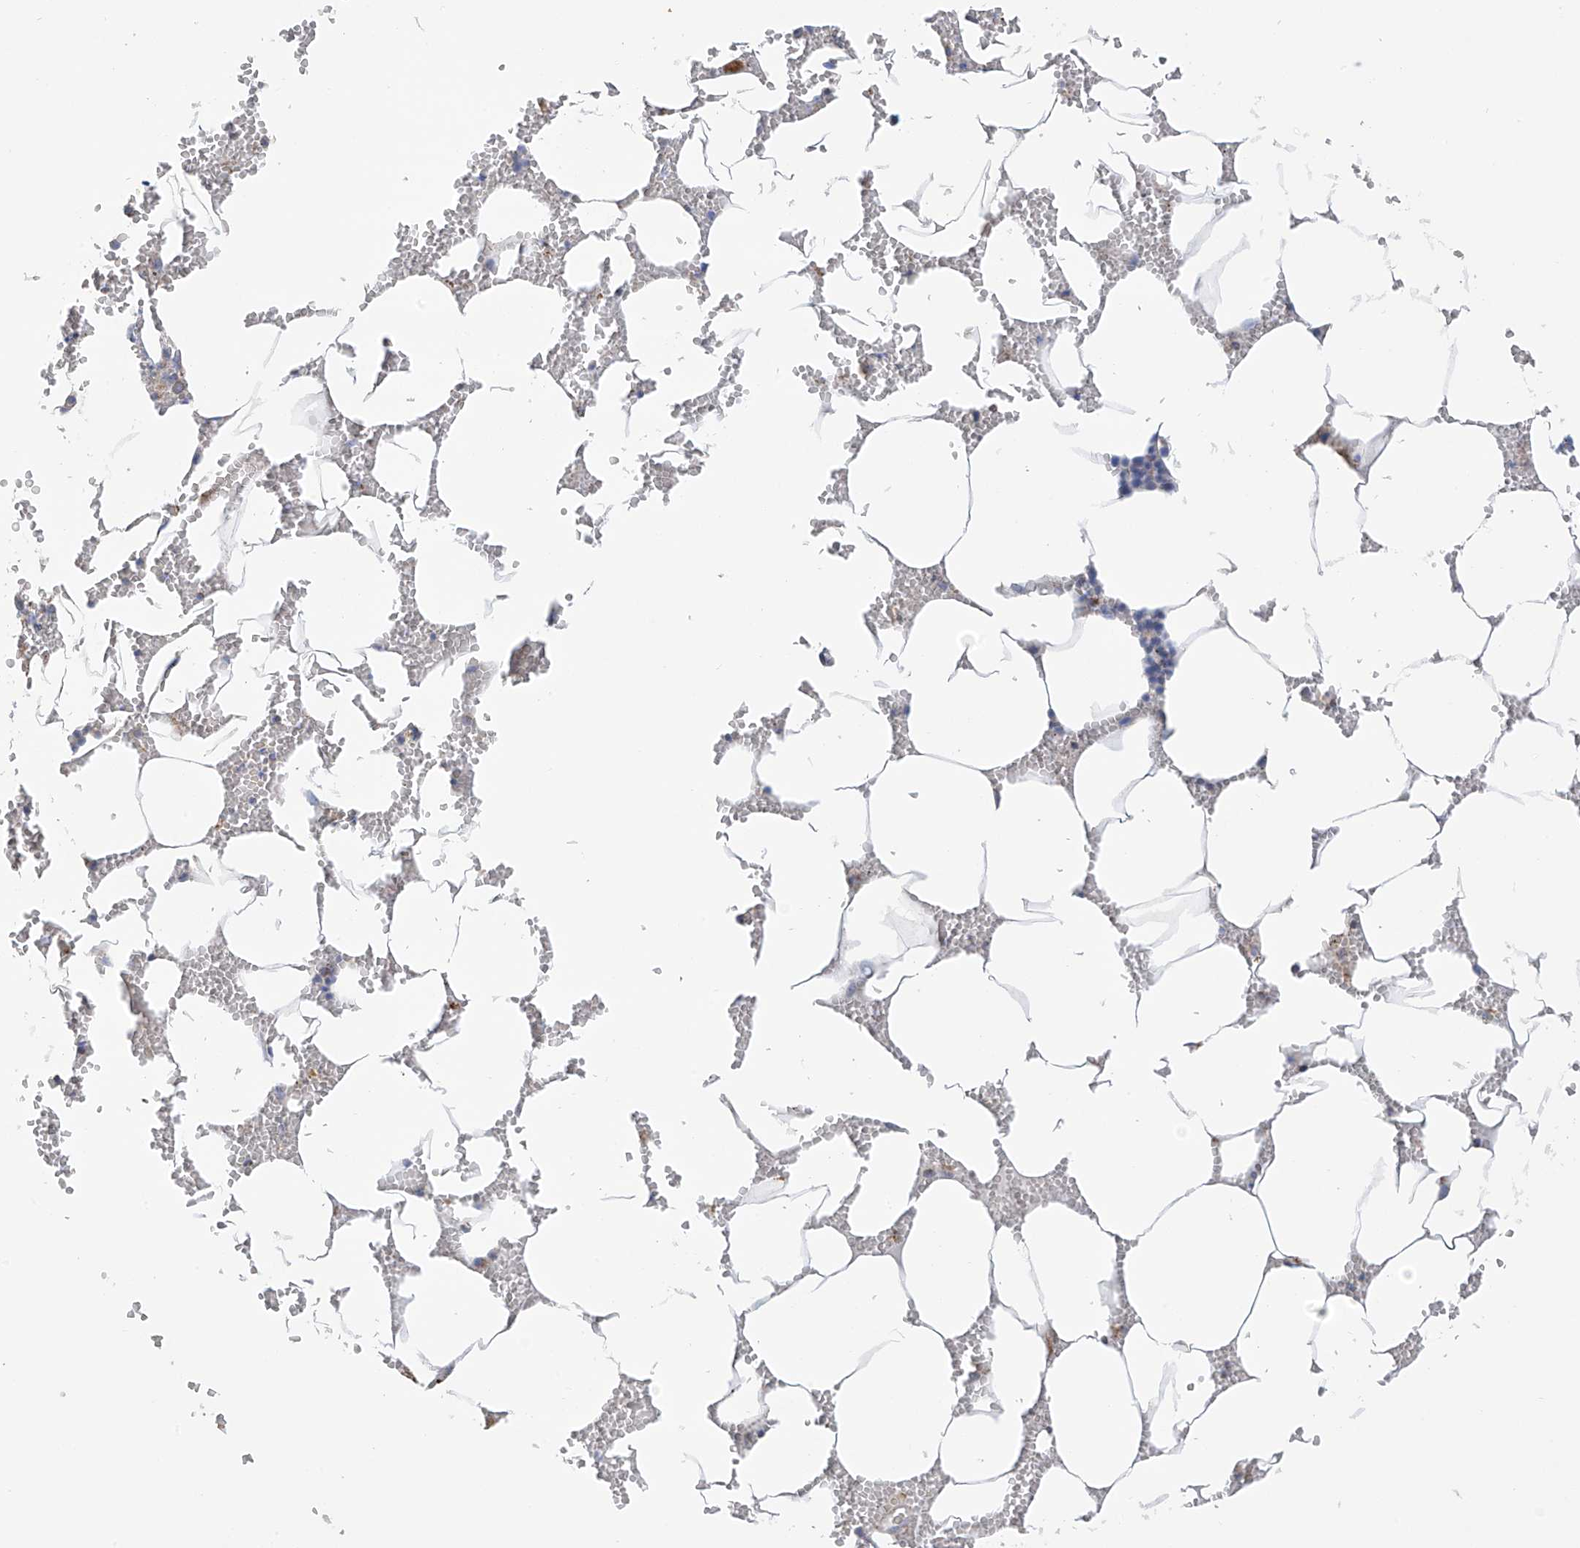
{"staining": {"intensity": "strong", "quantity": "<25%", "location": "cytoplasmic/membranous"}, "tissue": "bone marrow", "cell_type": "Hematopoietic cells", "image_type": "normal", "snomed": [{"axis": "morphology", "description": "Normal tissue, NOS"}, {"axis": "topography", "description": "Bone marrow"}], "caption": "Immunohistochemical staining of unremarkable bone marrow exhibits strong cytoplasmic/membranous protein staining in about <25% of hematopoietic cells. Immunohistochemistry stains the protein of interest in brown and the nuclei are stained blue.", "gene": "ITM2B", "patient": {"sex": "male", "age": 70}}